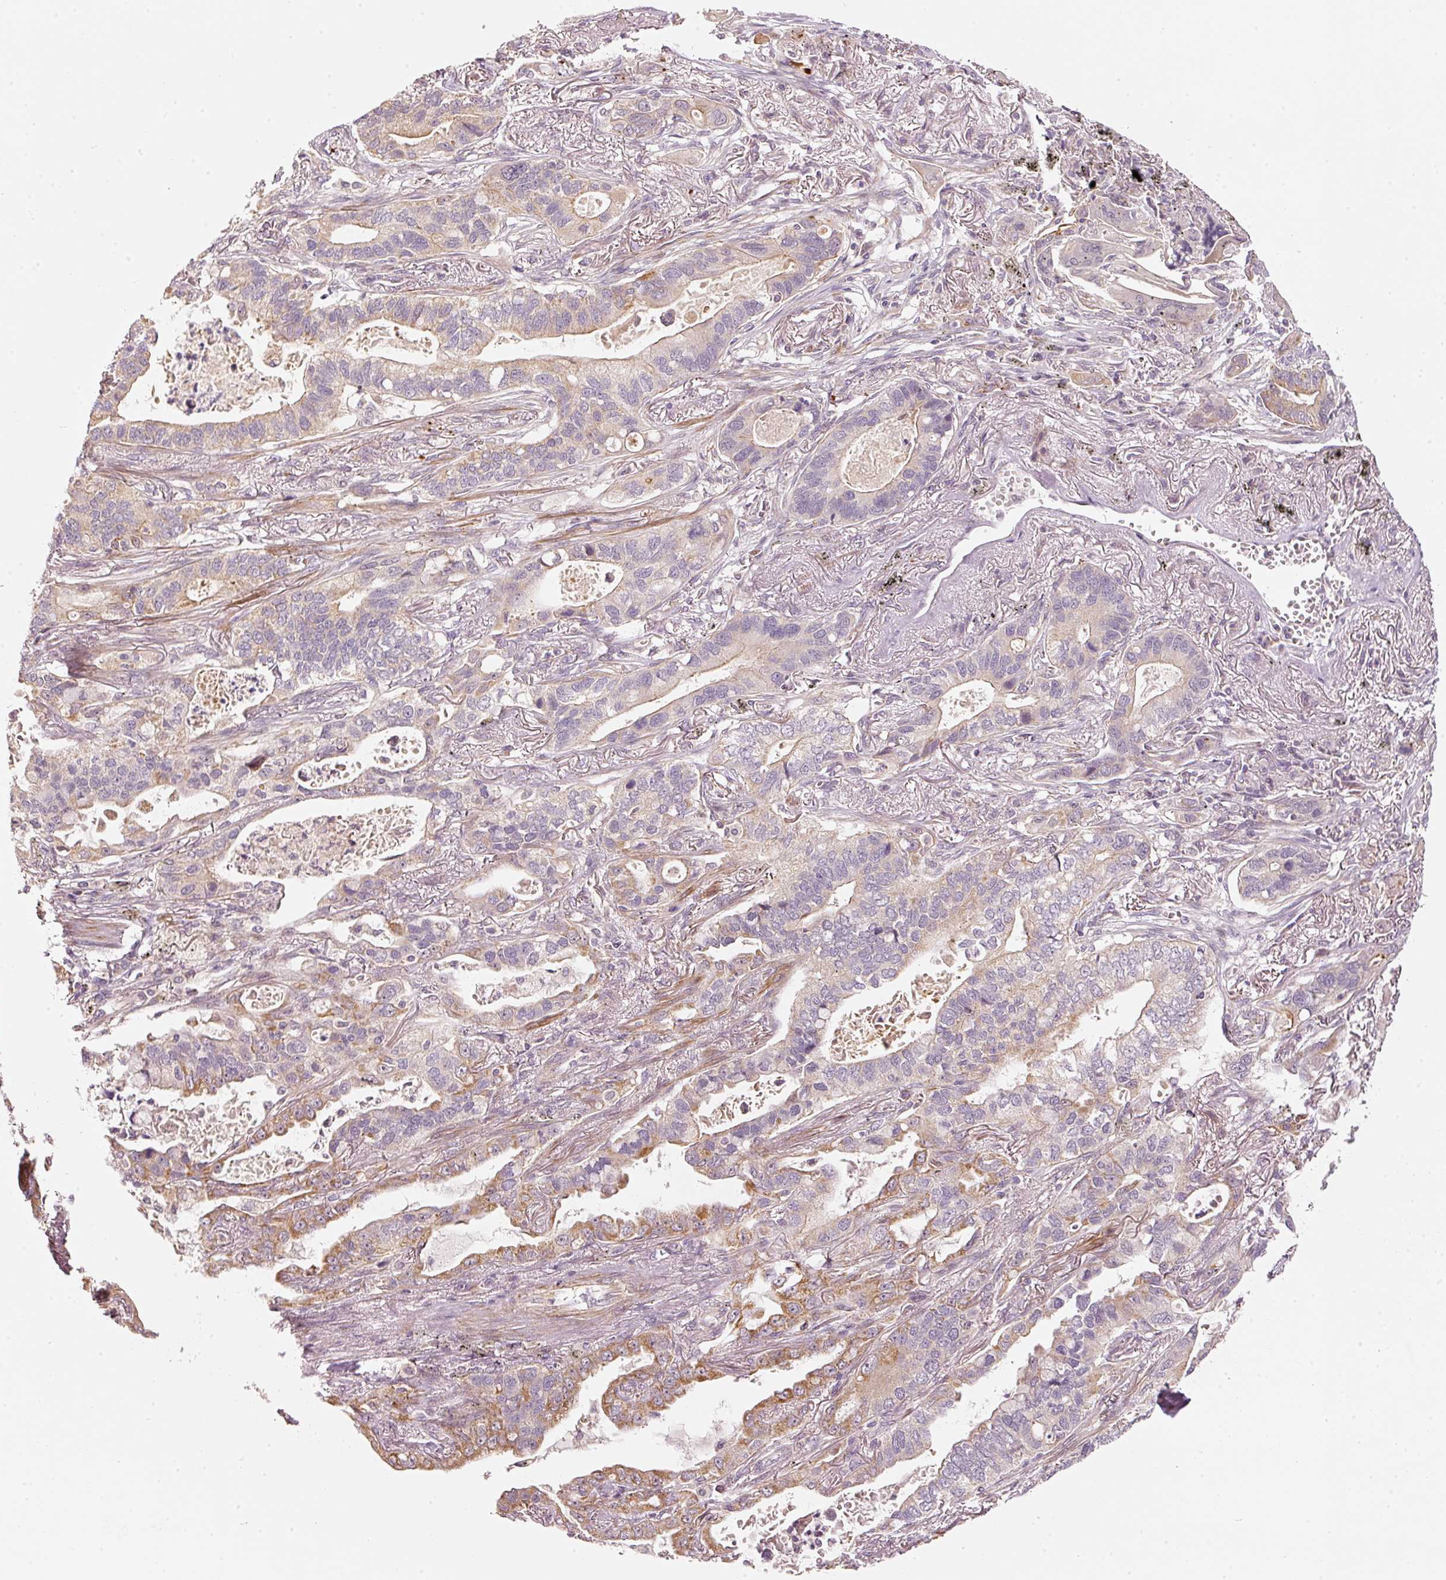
{"staining": {"intensity": "strong", "quantity": "25%-75%", "location": "cytoplasmic/membranous"}, "tissue": "lung cancer", "cell_type": "Tumor cells", "image_type": "cancer", "snomed": [{"axis": "morphology", "description": "Adenocarcinoma, NOS"}, {"axis": "topography", "description": "Lung"}], "caption": "Approximately 25%-75% of tumor cells in adenocarcinoma (lung) exhibit strong cytoplasmic/membranous protein expression as visualized by brown immunohistochemical staining.", "gene": "ARHGAP22", "patient": {"sex": "male", "age": 67}}